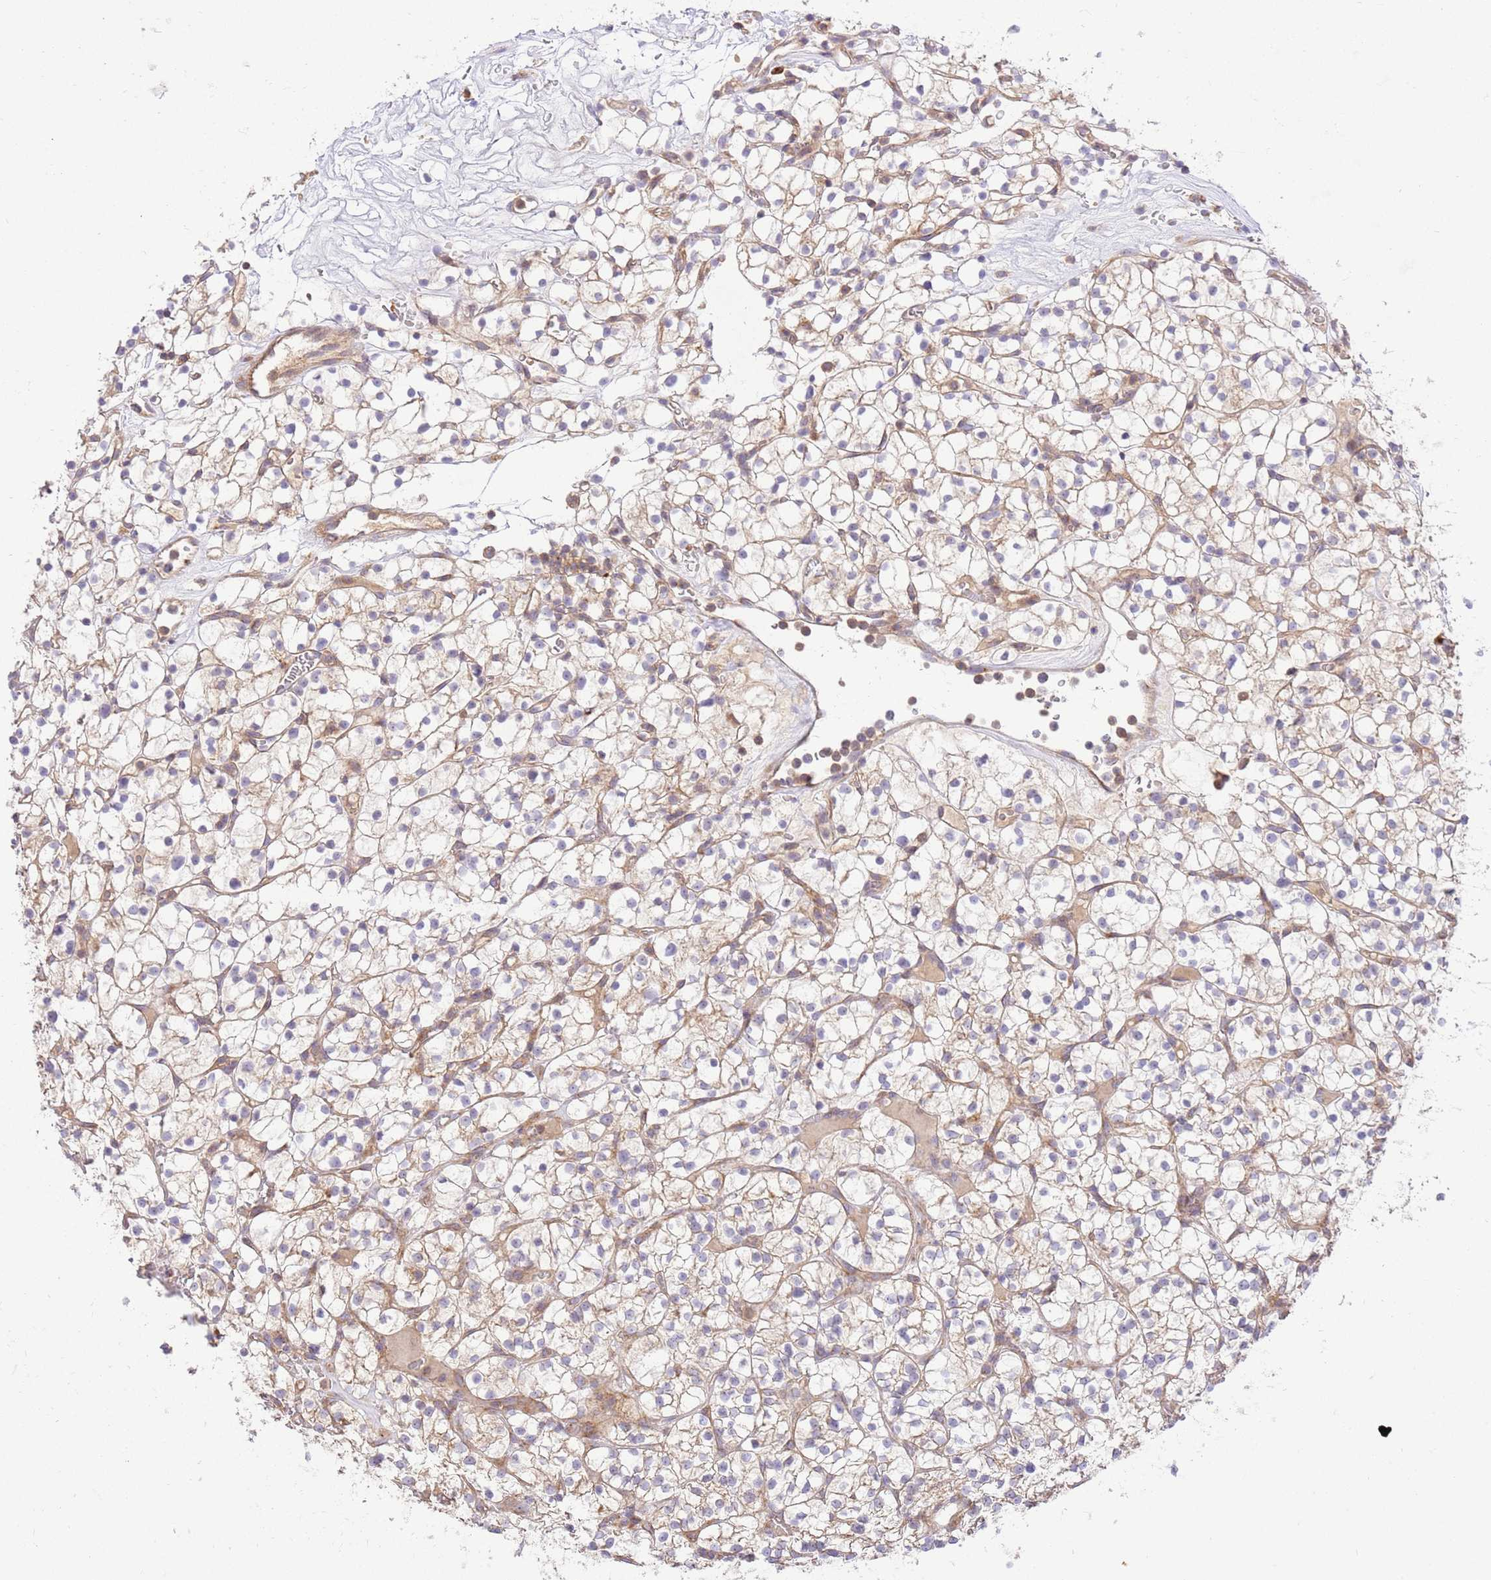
{"staining": {"intensity": "weak", "quantity": "<25%", "location": "cytoplasmic/membranous"}, "tissue": "renal cancer", "cell_type": "Tumor cells", "image_type": "cancer", "snomed": [{"axis": "morphology", "description": "Adenocarcinoma, NOS"}, {"axis": "topography", "description": "Kidney"}], "caption": "Immunohistochemical staining of human renal cancer (adenocarcinoma) exhibits no significant staining in tumor cells. (Brightfield microscopy of DAB immunohistochemistry at high magnification).", "gene": "SPATA2L", "patient": {"sex": "female", "age": 64}}